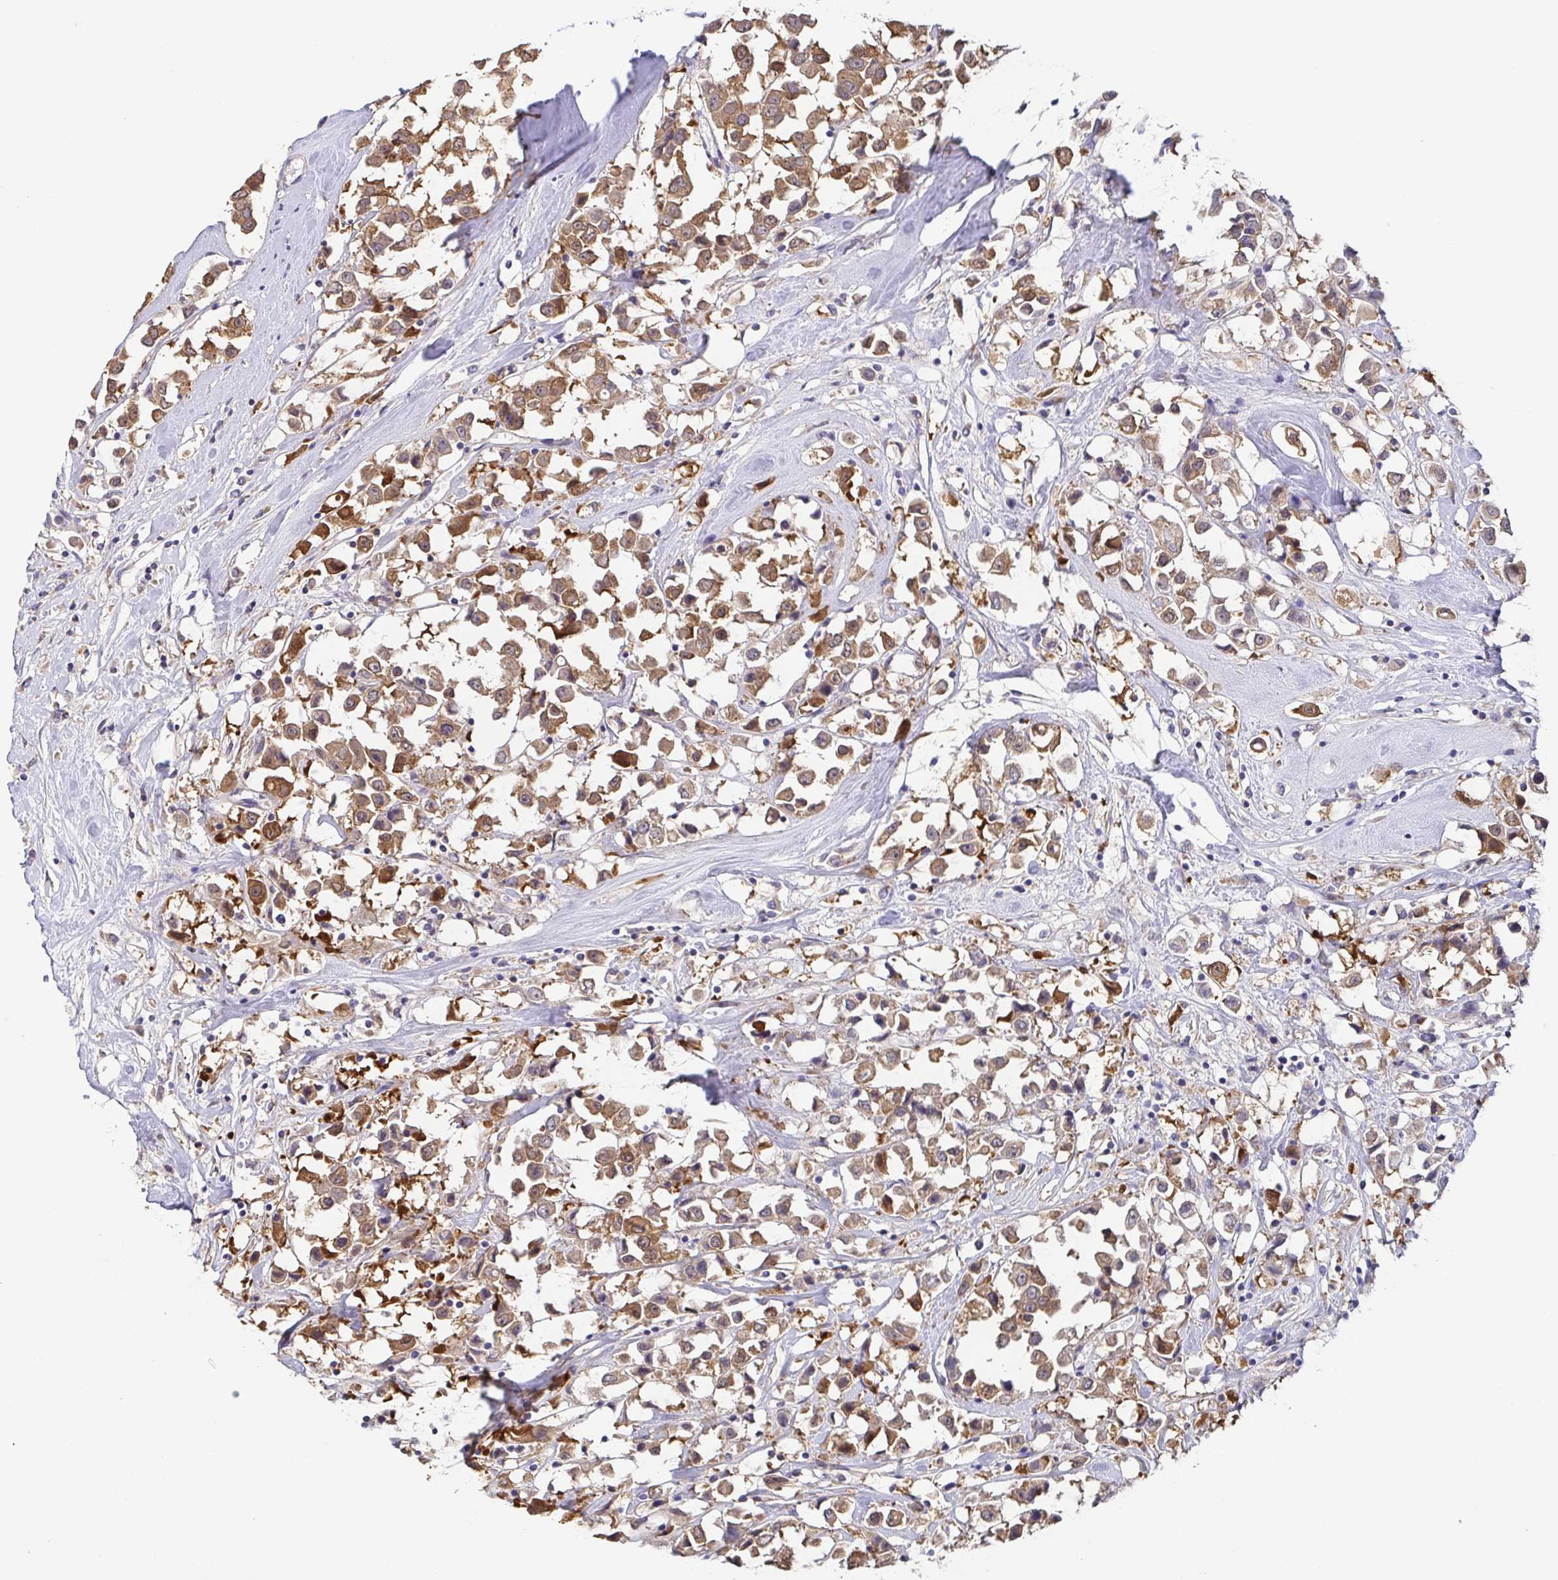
{"staining": {"intensity": "moderate", "quantity": ">75%", "location": "cytoplasmic/membranous"}, "tissue": "breast cancer", "cell_type": "Tumor cells", "image_type": "cancer", "snomed": [{"axis": "morphology", "description": "Duct carcinoma"}, {"axis": "topography", "description": "Breast"}], "caption": "IHC (DAB (3,3'-diaminobenzidine)) staining of breast infiltrating ductal carcinoma shows moderate cytoplasmic/membranous protein expression in approximately >75% of tumor cells.", "gene": "EIF3D", "patient": {"sex": "female", "age": 61}}